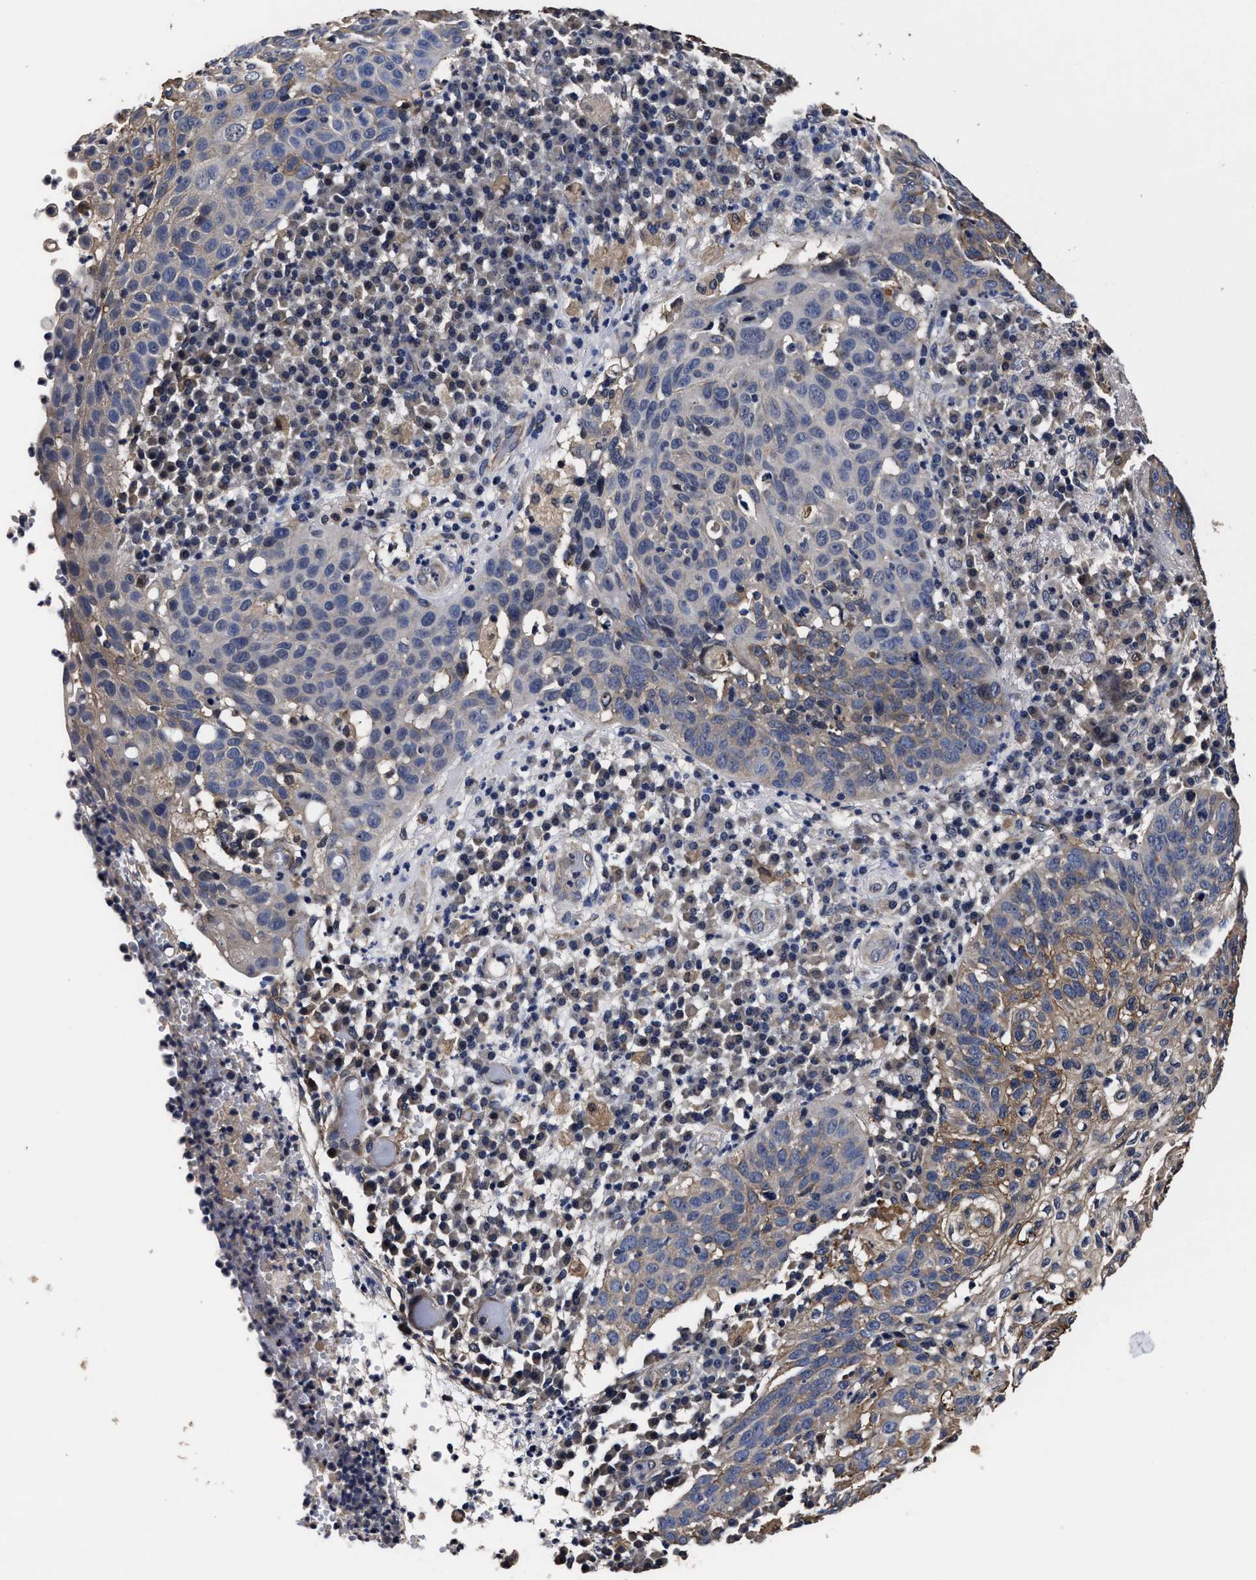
{"staining": {"intensity": "weak", "quantity": "<25%", "location": "cytoplasmic/membranous"}, "tissue": "skin cancer", "cell_type": "Tumor cells", "image_type": "cancer", "snomed": [{"axis": "morphology", "description": "Squamous cell carcinoma in situ, NOS"}, {"axis": "morphology", "description": "Squamous cell carcinoma, NOS"}, {"axis": "topography", "description": "Skin"}], "caption": "DAB (3,3'-diaminobenzidine) immunohistochemical staining of human skin squamous cell carcinoma demonstrates no significant staining in tumor cells. The staining is performed using DAB (3,3'-diaminobenzidine) brown chromogen with nuclei counter-stained in using hematoxylin.", "gene": "SOCS5", "patient": {"sex": "male", "age": 93}}